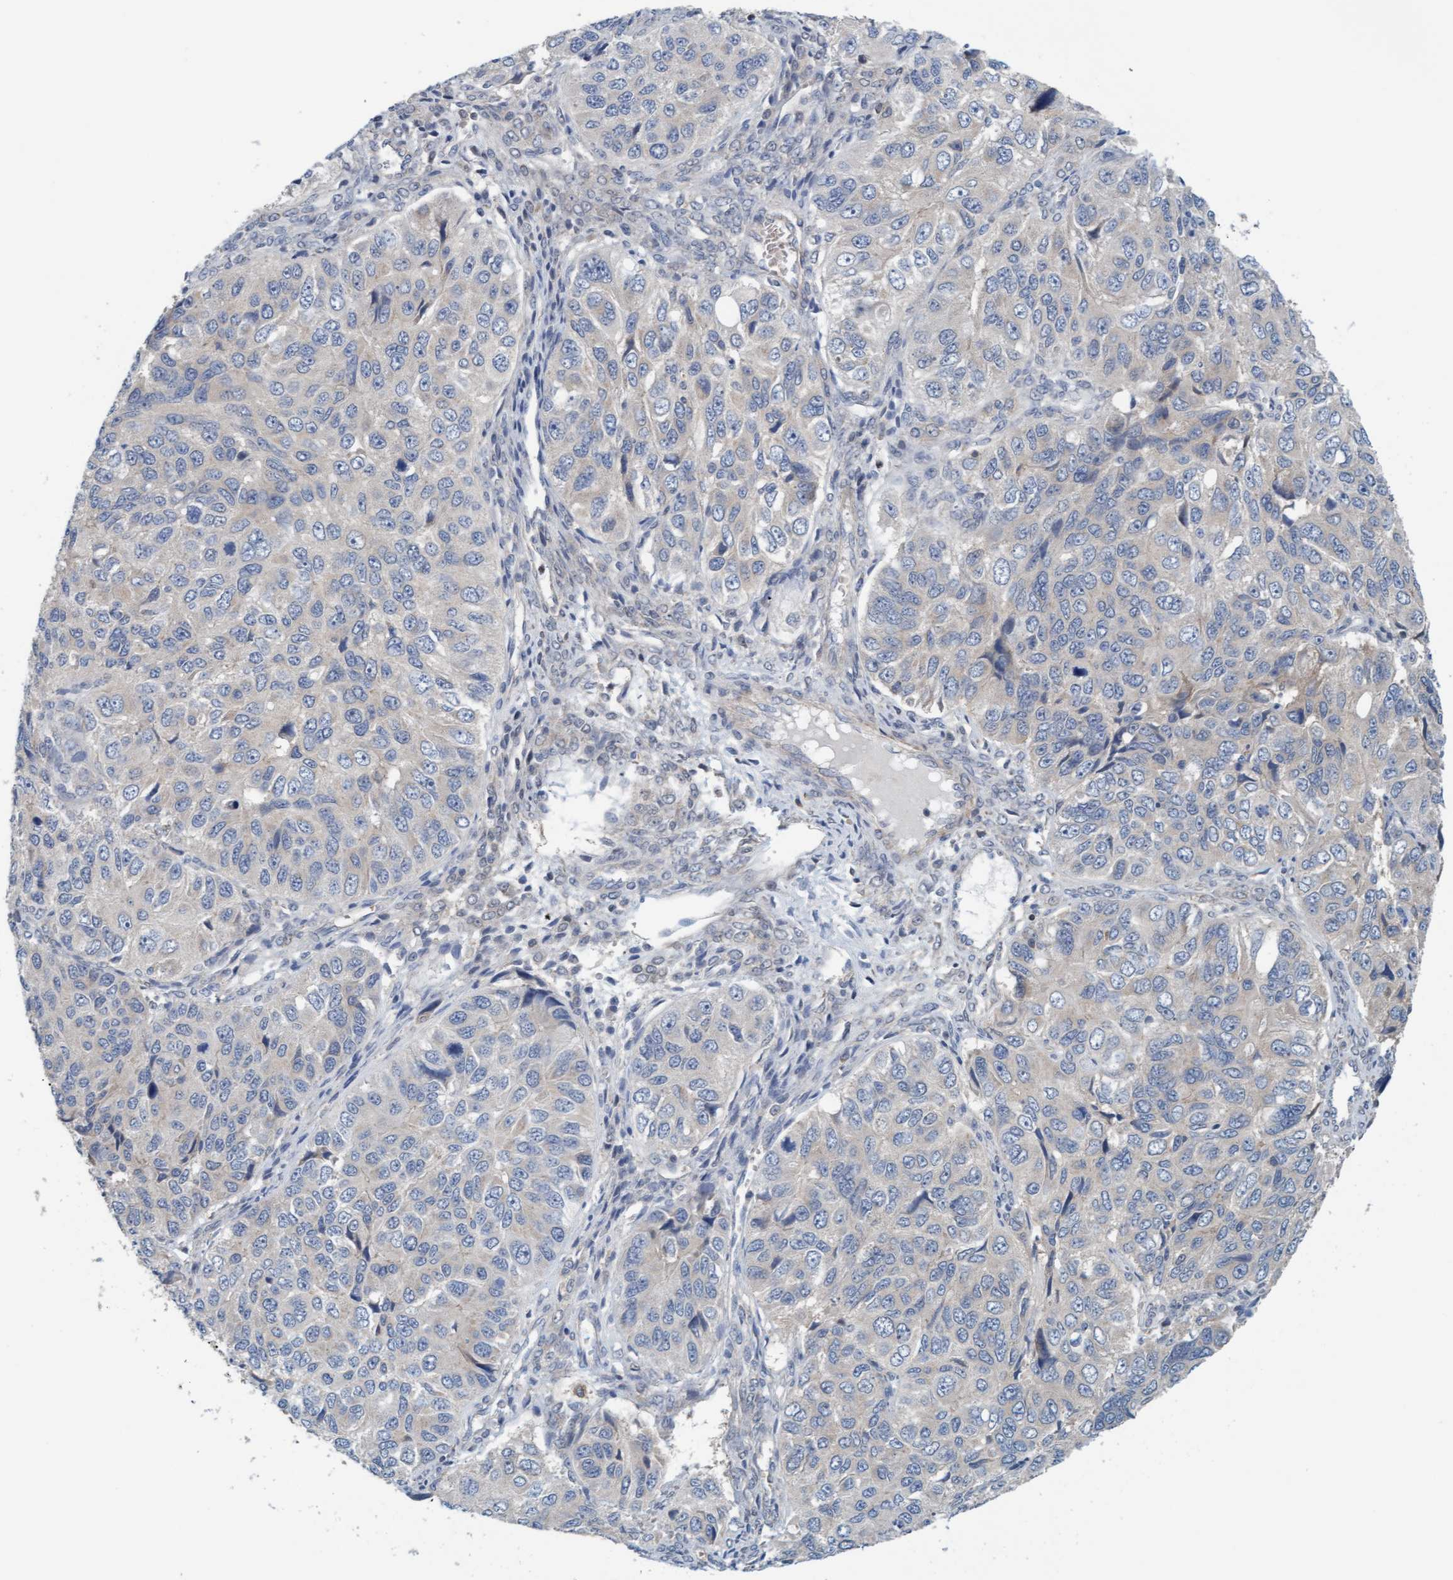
{"staining": {"intensity": "negative", "quantity": "none", "location": "none"}, "tissue": "ovarian cancer", "cell_type": "Tumor cells", "image_type": "cancer", "snomed": [{"axis": "morphology", "description": "Carcinoma, endometroid"}, {"axis": "topography", "description": "Ovary"}], "caption": "The histopathology image exhibits no staining of tumor cells in ovarian cancer. Brightfield microscopy of immunohistochemistry (IHC) stained with DAB (3,3'-diaminobenzidine) (brown) and hematoxylin (blue), captured at high magnification.", "gene": "UBAP1", "patient": {"sex": "female", "age": 51}}